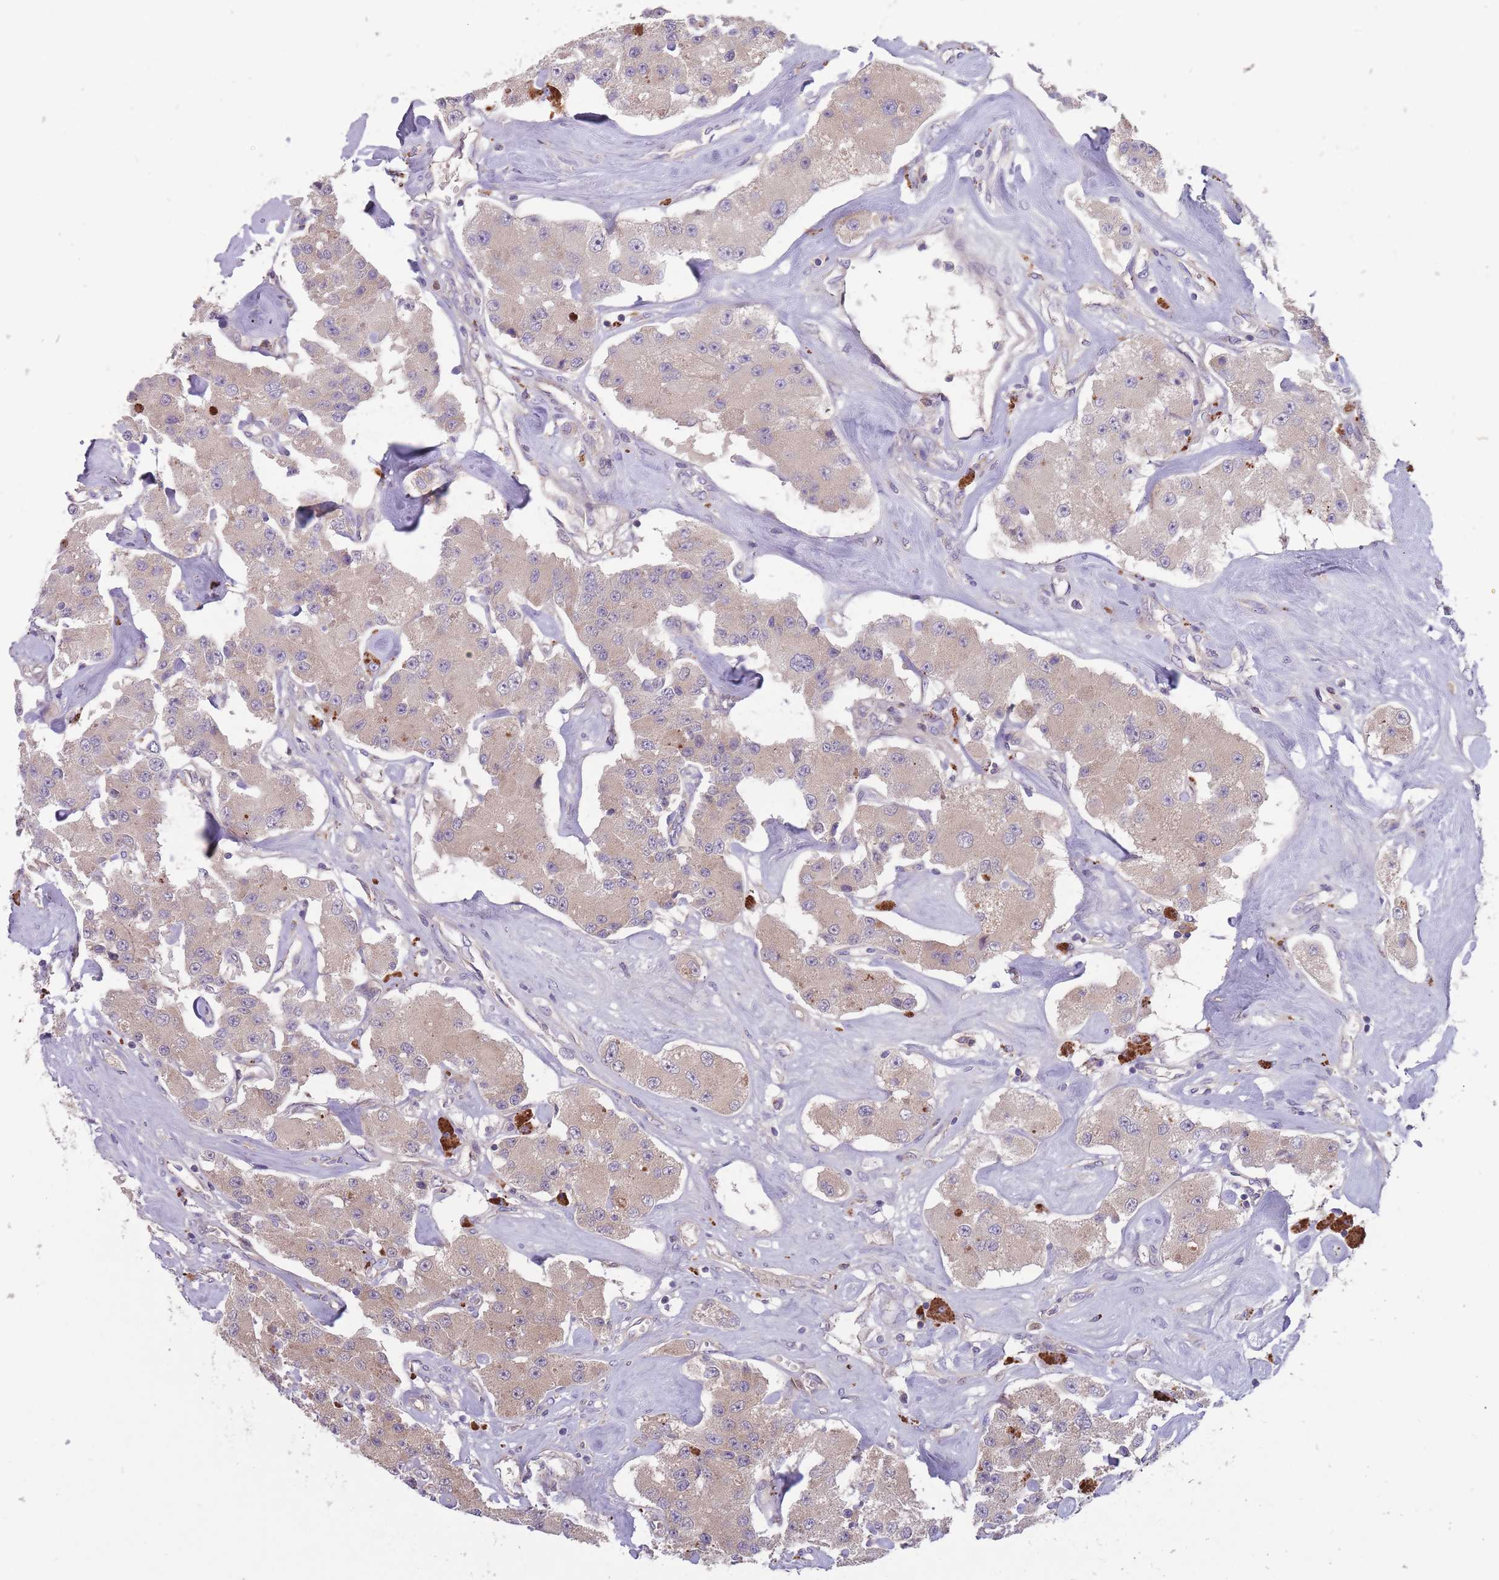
{"staining": {"intensity": "weak", "quantity": ">75%", "location": "cytoplasmic/membranous"}, "tissue": "carcinoid", "cell_type": "Tumor cells", "image_type": "cancer", "snomed": [{"axis": "morphology", "description": "Carcinoid, malignant, NOS"}, {"axis": "topography", "description": "Pancreas"}], "caption": "A high-resolution photomicrograph shows immunohistochemistry (IHC) staining of carcinoid, which reveals weak cytoplasmic/membranous positivity in about >75% of tumor cells. (DAB IHC with brightfield microscopy, high magnification).", "gene": "ITPKC", "patient": {"sex": "male", "age": 41}}